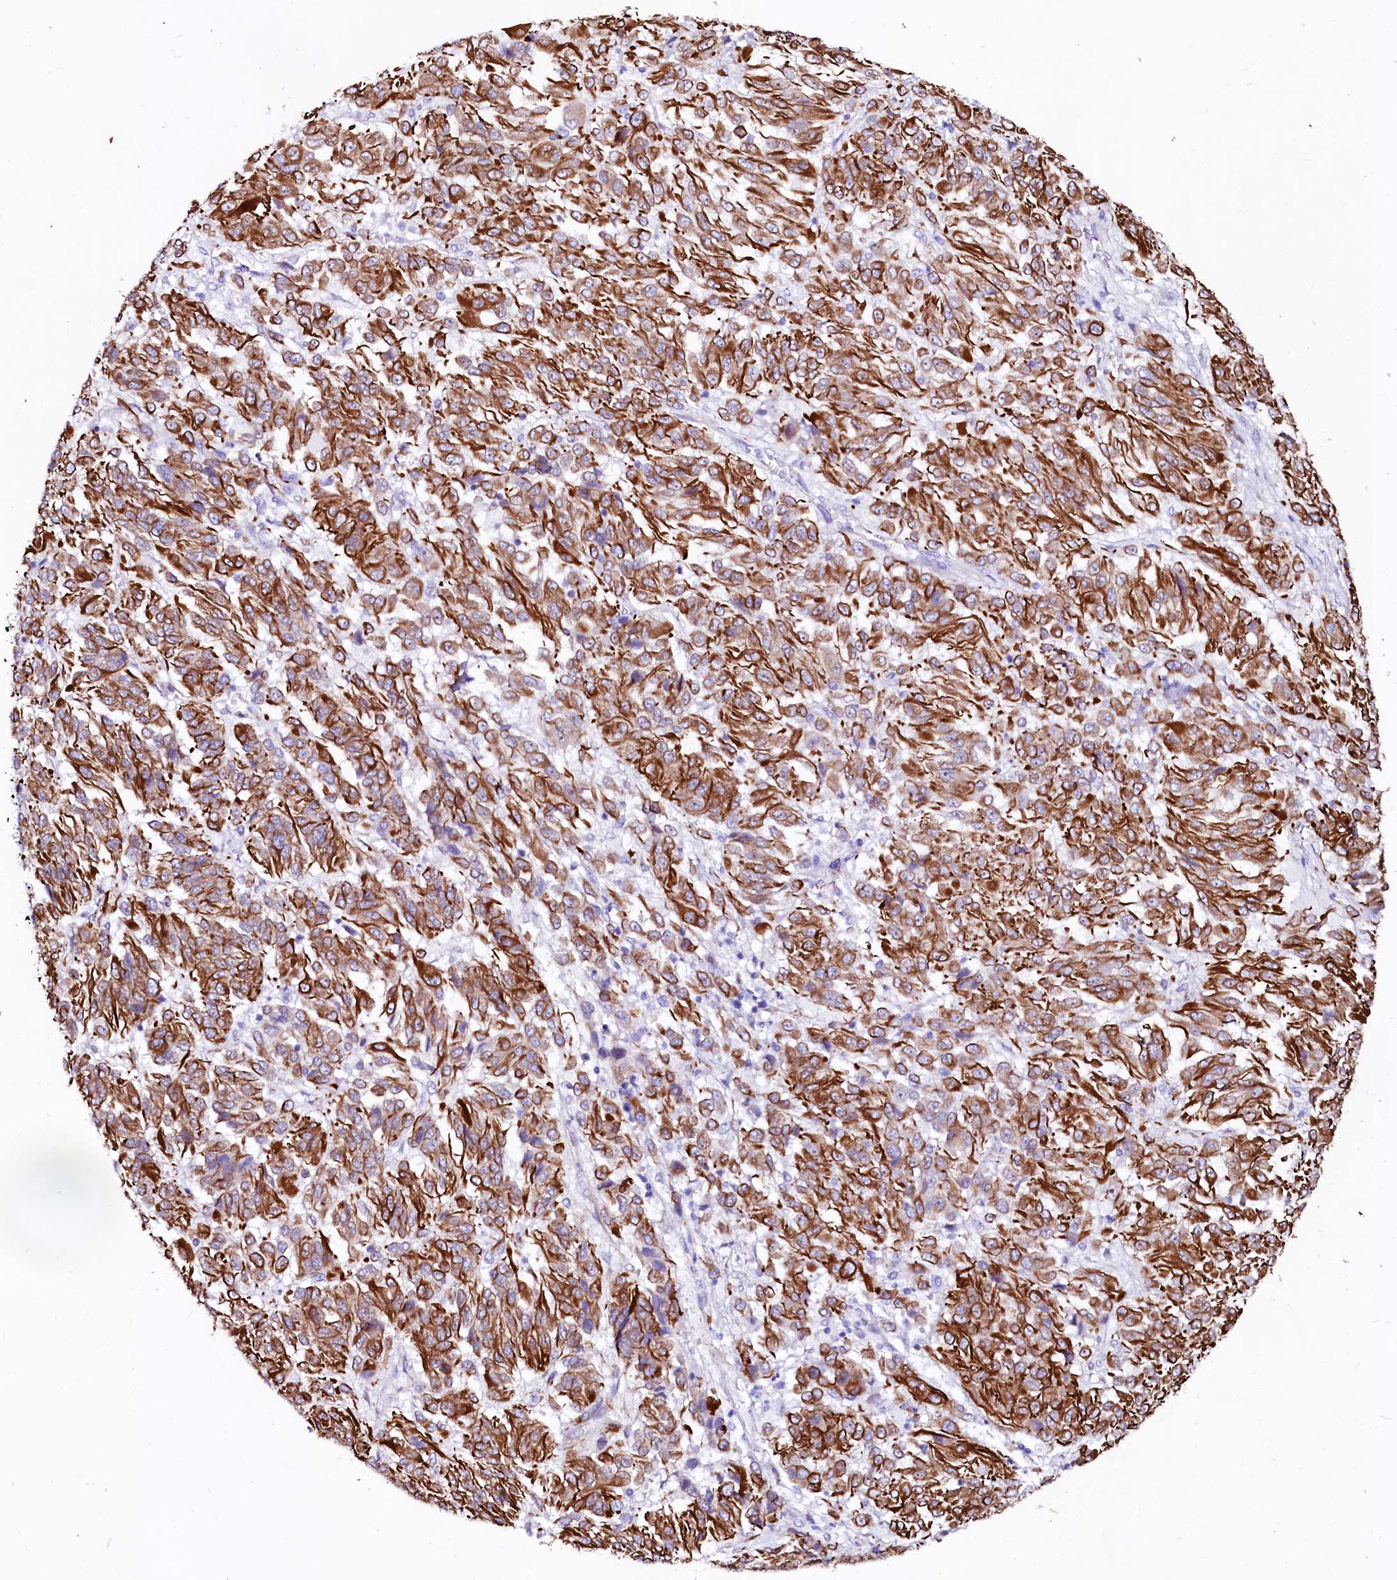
{"staining": {"intensity": "moderate", "quantity": ">75%", "location": "cytoplasmic/membranous"}, "tissue": "melanoma", "cell_type": "Tumor cells", "image_type": "cancer", "snomed": [{"axis": "morphology", "description": "Malignant melanoma, Metastatic site"}, {"axis": "topography", "description": "Lung"}], "caption": "Immunohistochemistry (IHC) micrograph of melanoma stained for a protein (brown), which displays medium levels of moderate cytoplasmic/membranous staining in about >75% of tumor cells.", "gene": "SFR1", "patient": {"sex": "male", "age": 64}}